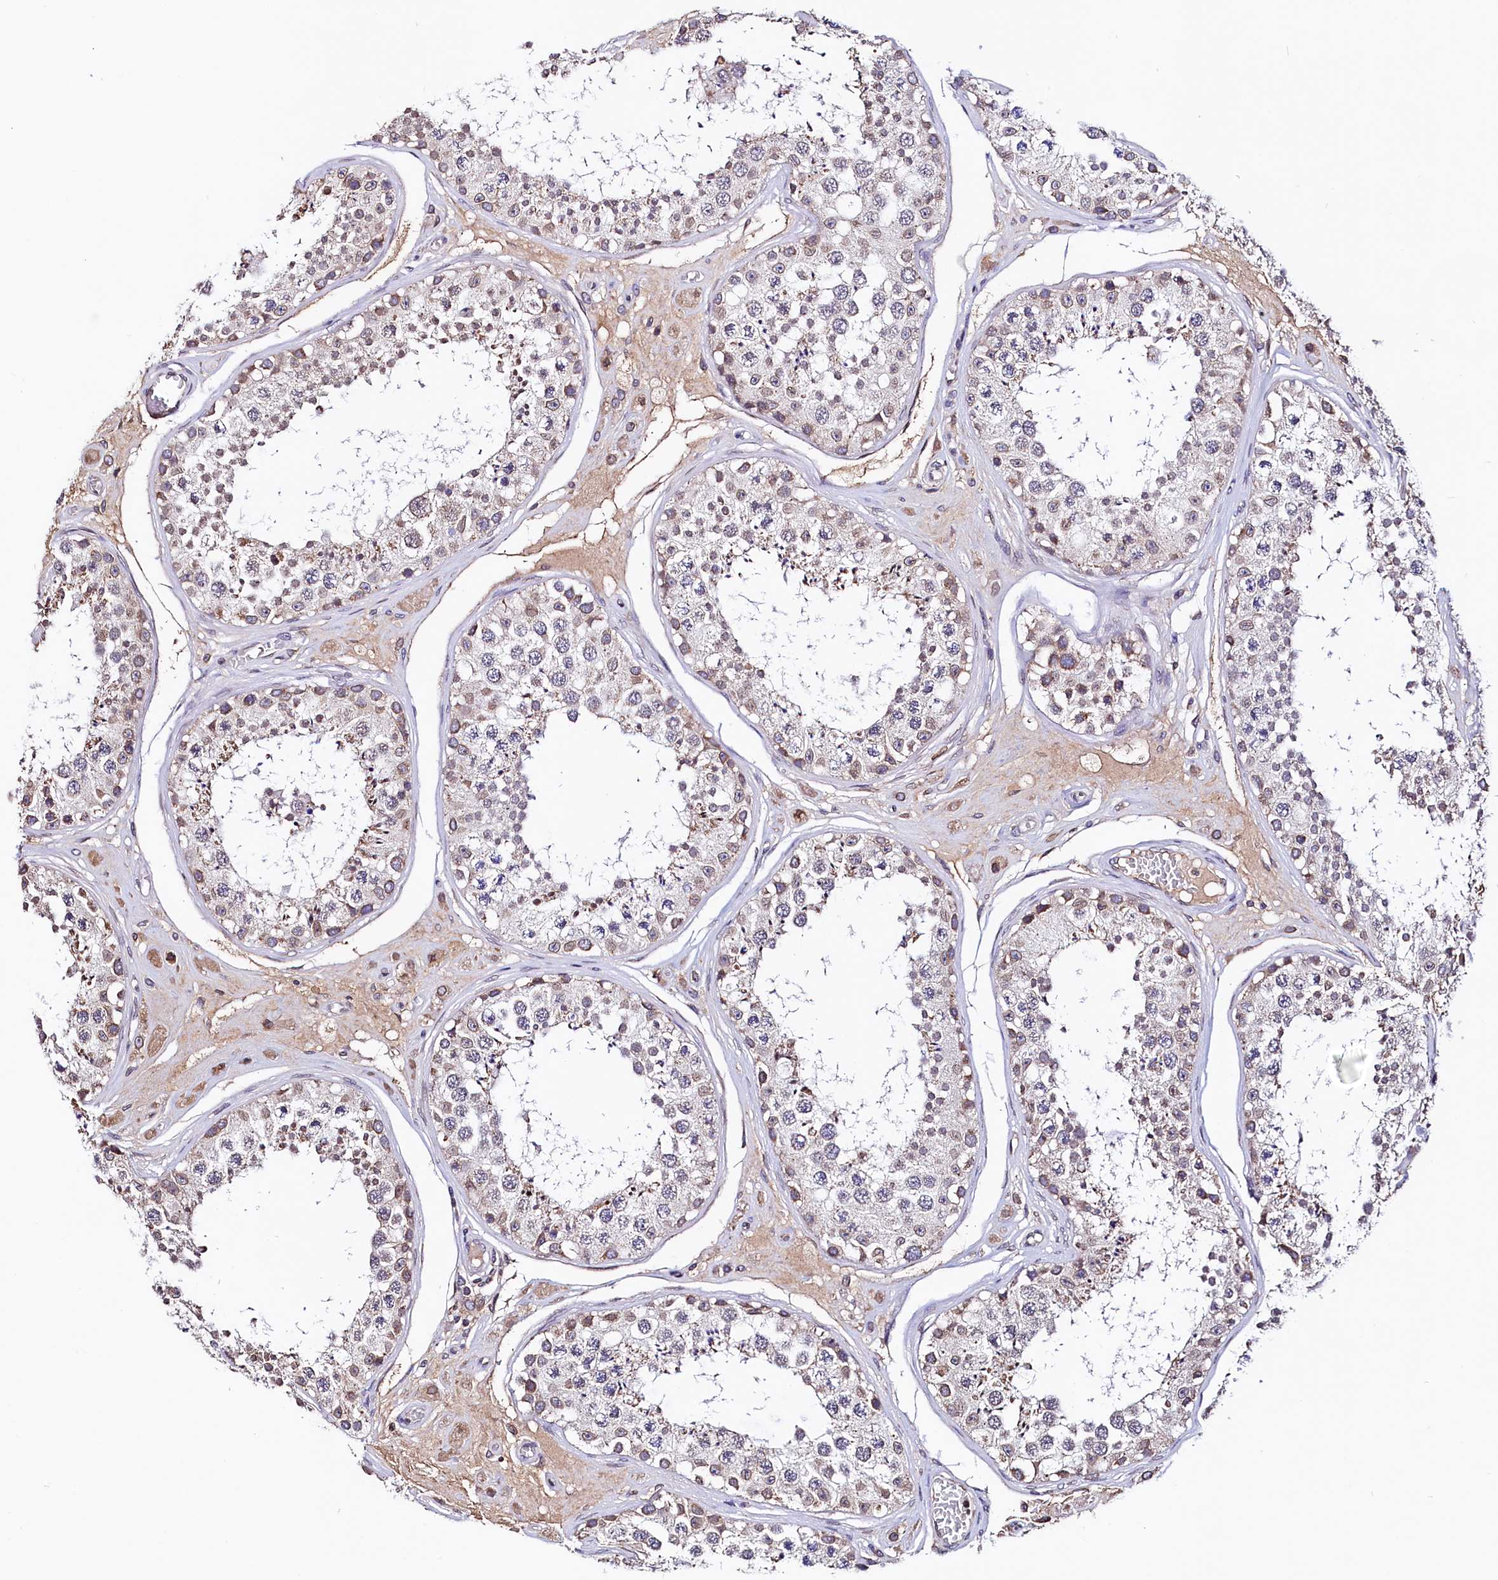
{"staining": {"intensity": "moderate", "quantity": "25%-75%", "location": "nuclear"}, "tissue": "testis", "cell_type": "Cells in seminiferous ducts", "image_type": "normal", "snomed": [{"axis": "morphology", "description": "Normal tissue, NOS"}, {"axis": "topography", "description": "Testis"}], "caption": "The image shows a brown stain indicating the presence of a protein in the nuclear of cells in seminiferous ducts in testis. (Brightfield microscopy of DAB IHC at high magnification).", "gene": "HAND1", "patient": {"sex": "male", "age": 25}}